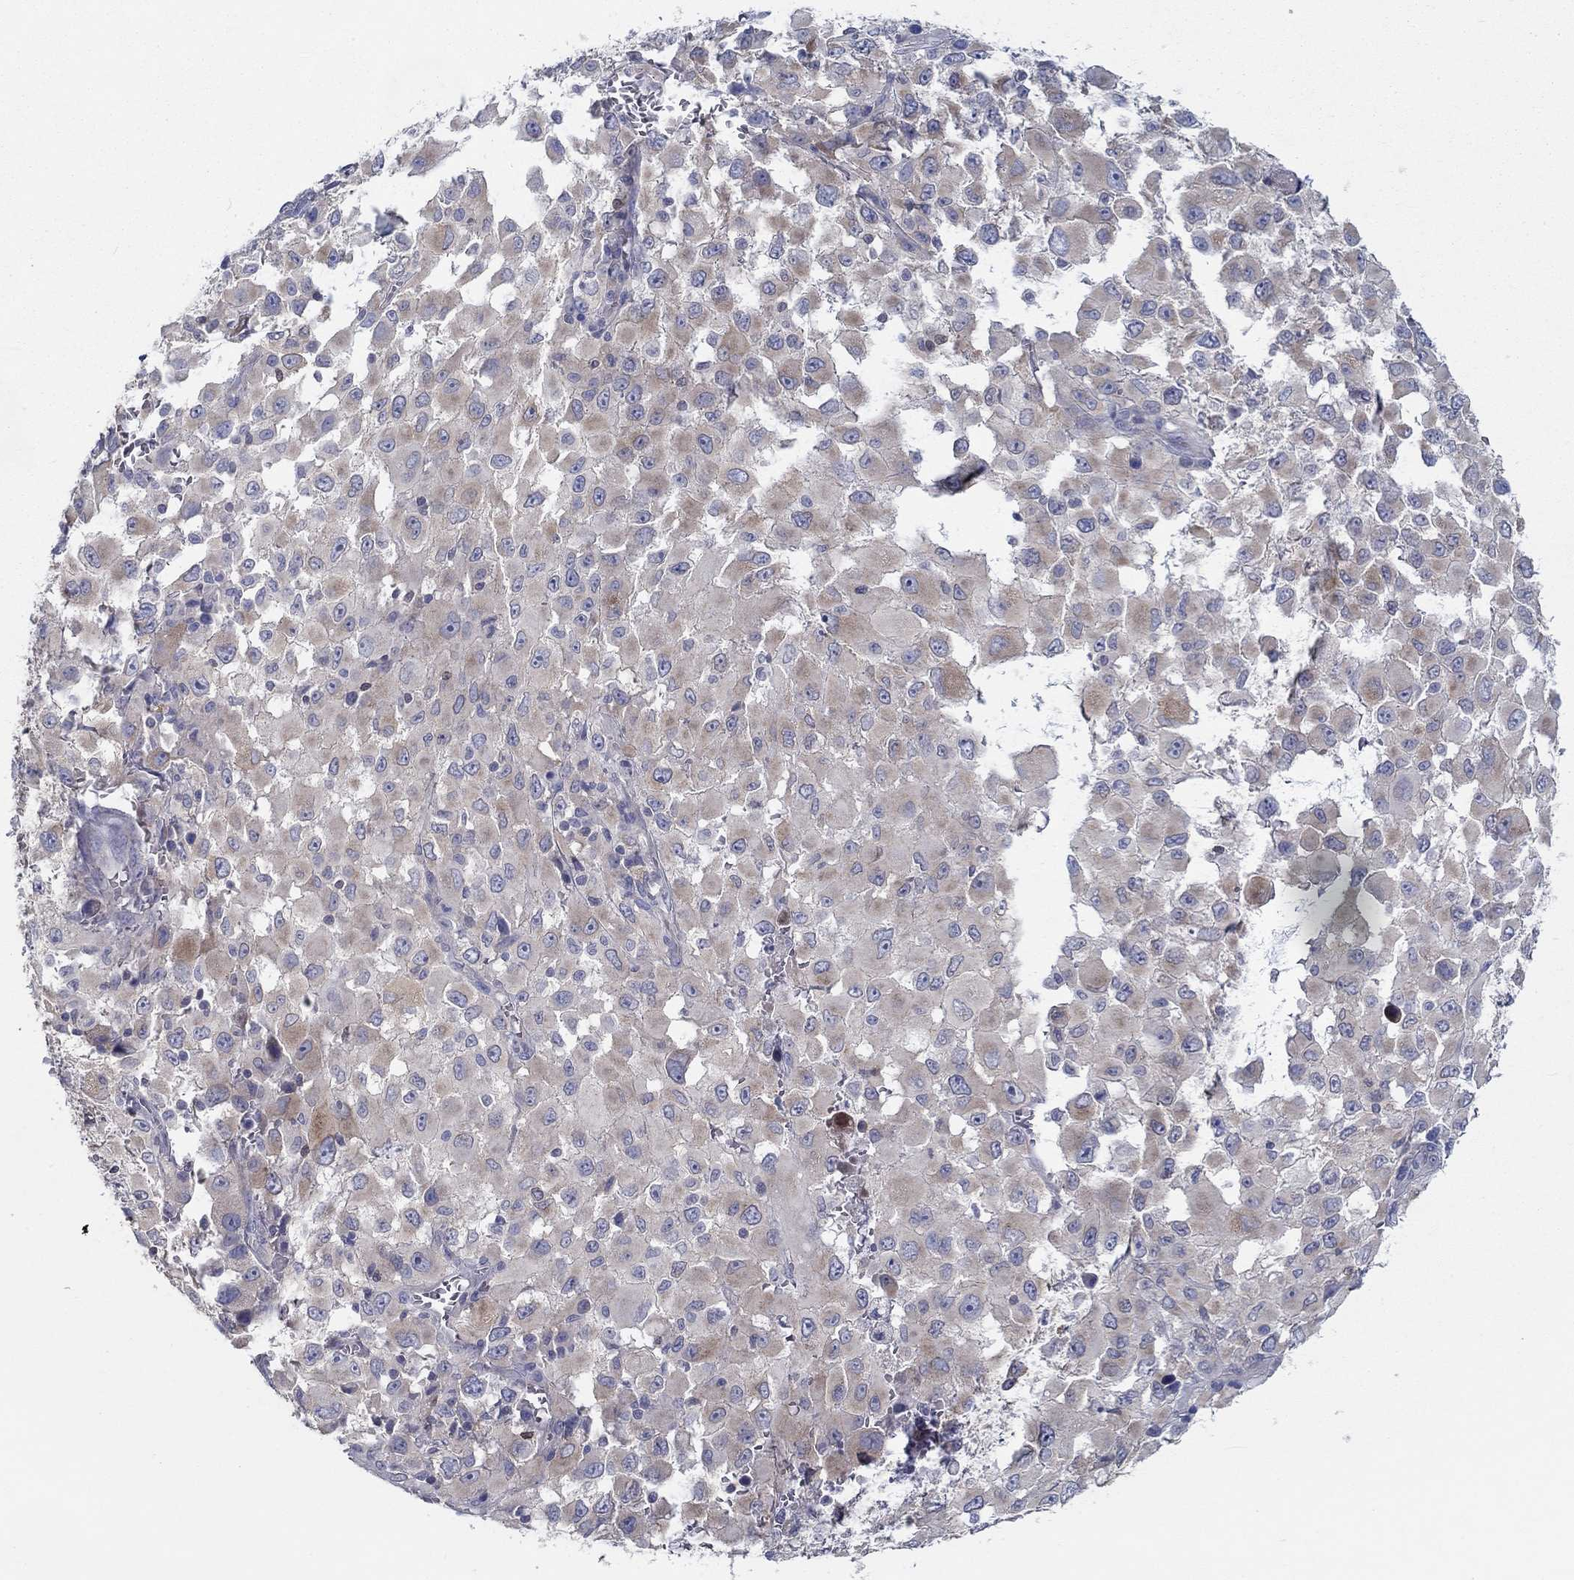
{"staining": {"intensity": "negative", "quantity": "none", "location": "none"}, "tissue": "melanoma", "cell_type": "Tumor cells", "image_type": "cancer", "snomed": [{"axis": "morphology", "description": "Malignant melanoma, Metastatic site"}, {"axis": "topography", "description": "Lymph node"}], "caption": "There is no significant positivity in tumor cells of melanoma. (DAB IHC visualized using brightfield microscopy, high magnification).", "gene": "ERMP1", "patient": {"sex": "male", "age": 50}}